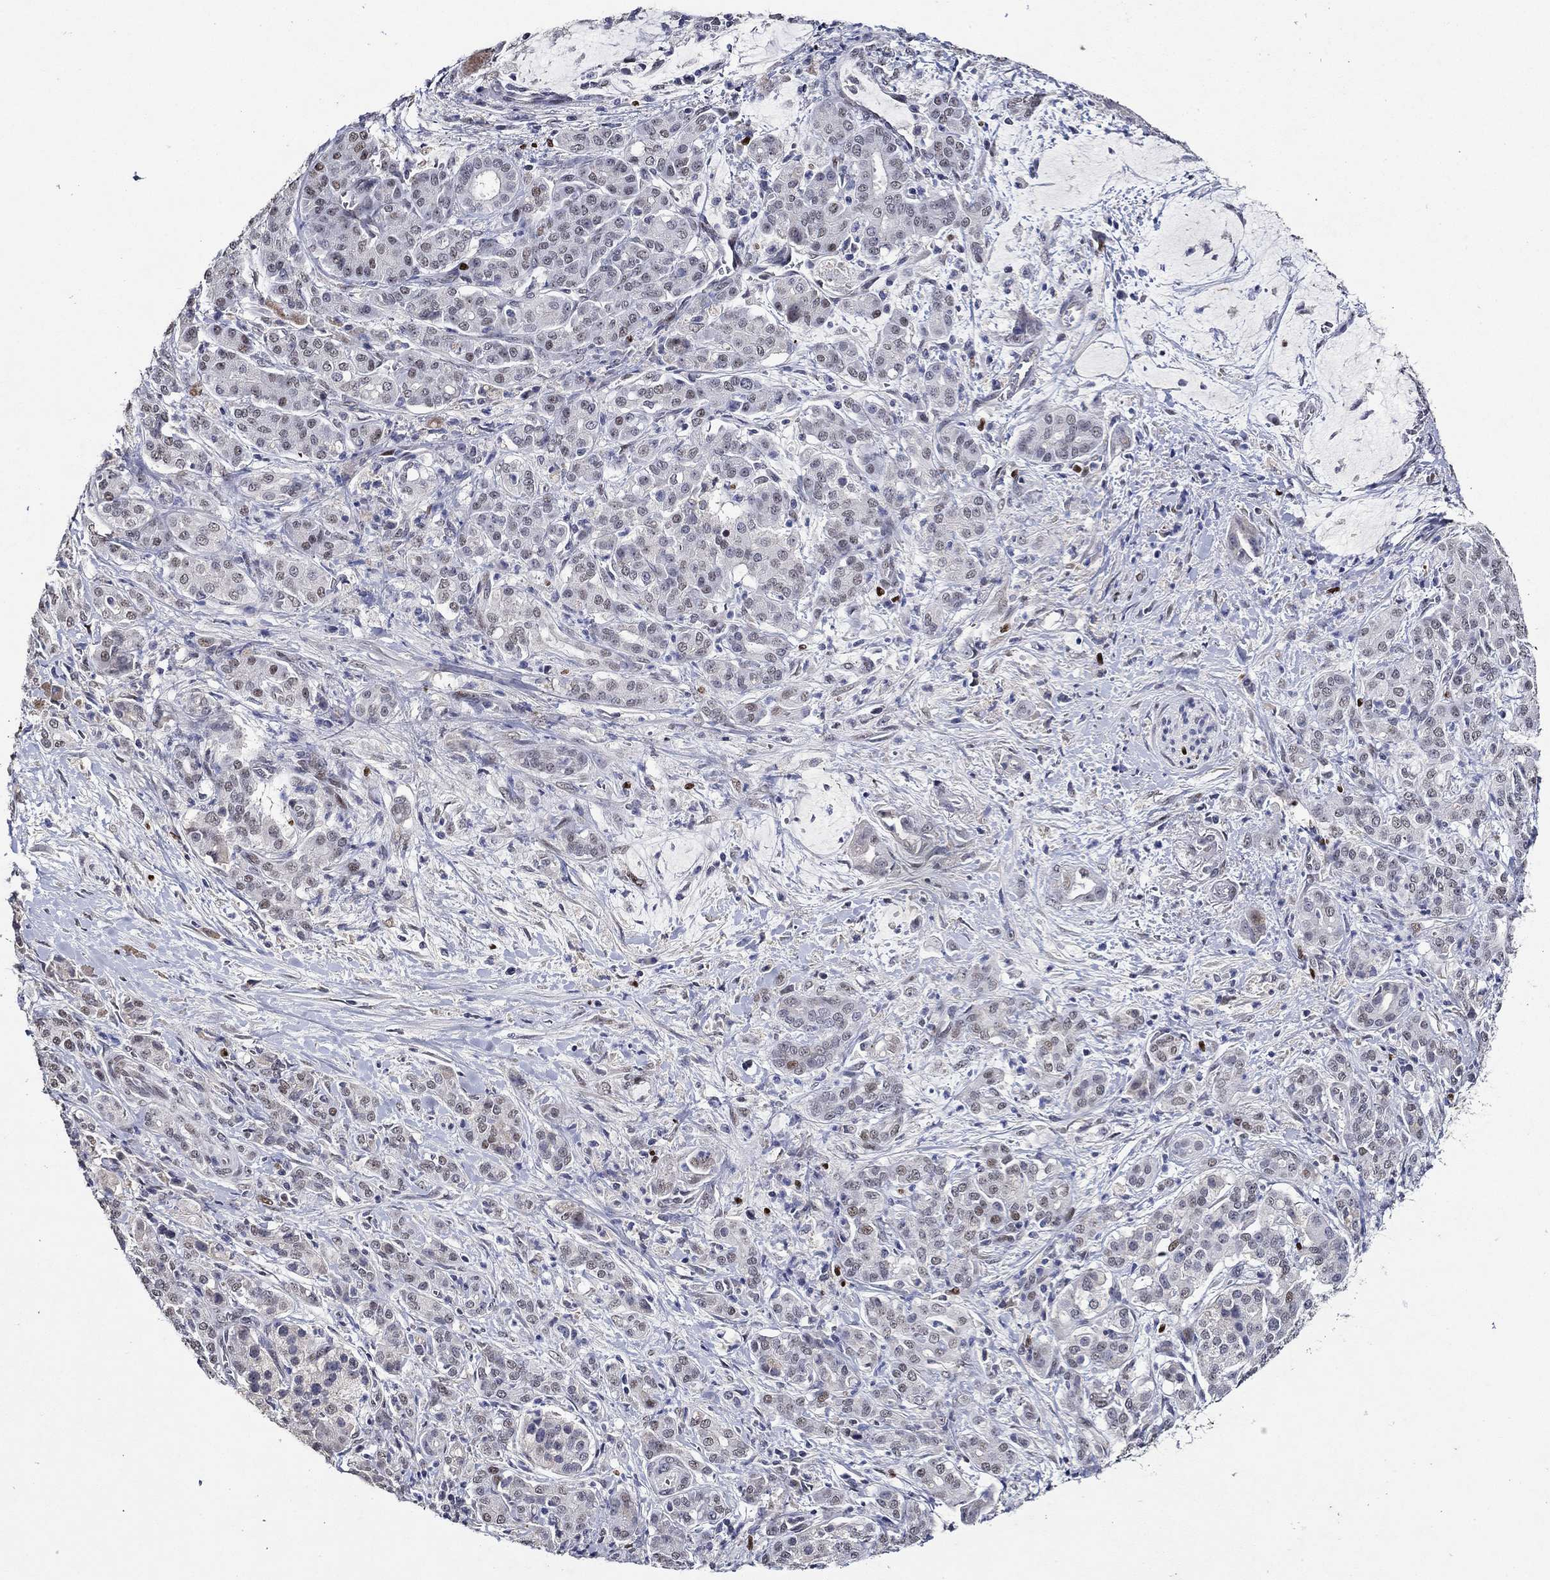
{"staining": {"intensity": "moderate", "quantity": "<25%", "location": "nuclear"}, "tissue": "pancreatic cancer", "cell_type": "Tumor cells", "image_type": "cancer", "snomed": [{"axis": "morphology", "description": "Normal tissue, NOS"}, {"axis": "morphology", "description": "Inflammation, NOS"}, {"axis": "morphology", "description": "Adenocarcinoma, NOS"}, {"axis": "topography", "description": "Pancreas"}], "caption": "A low amount of moderate nuclear positivity is present in approximately <25% of tumor cells in adenocarcinoma (pancreatic) tissue.", "gene": "GATA2", "patient": {"sex": "male", "age": 57}}